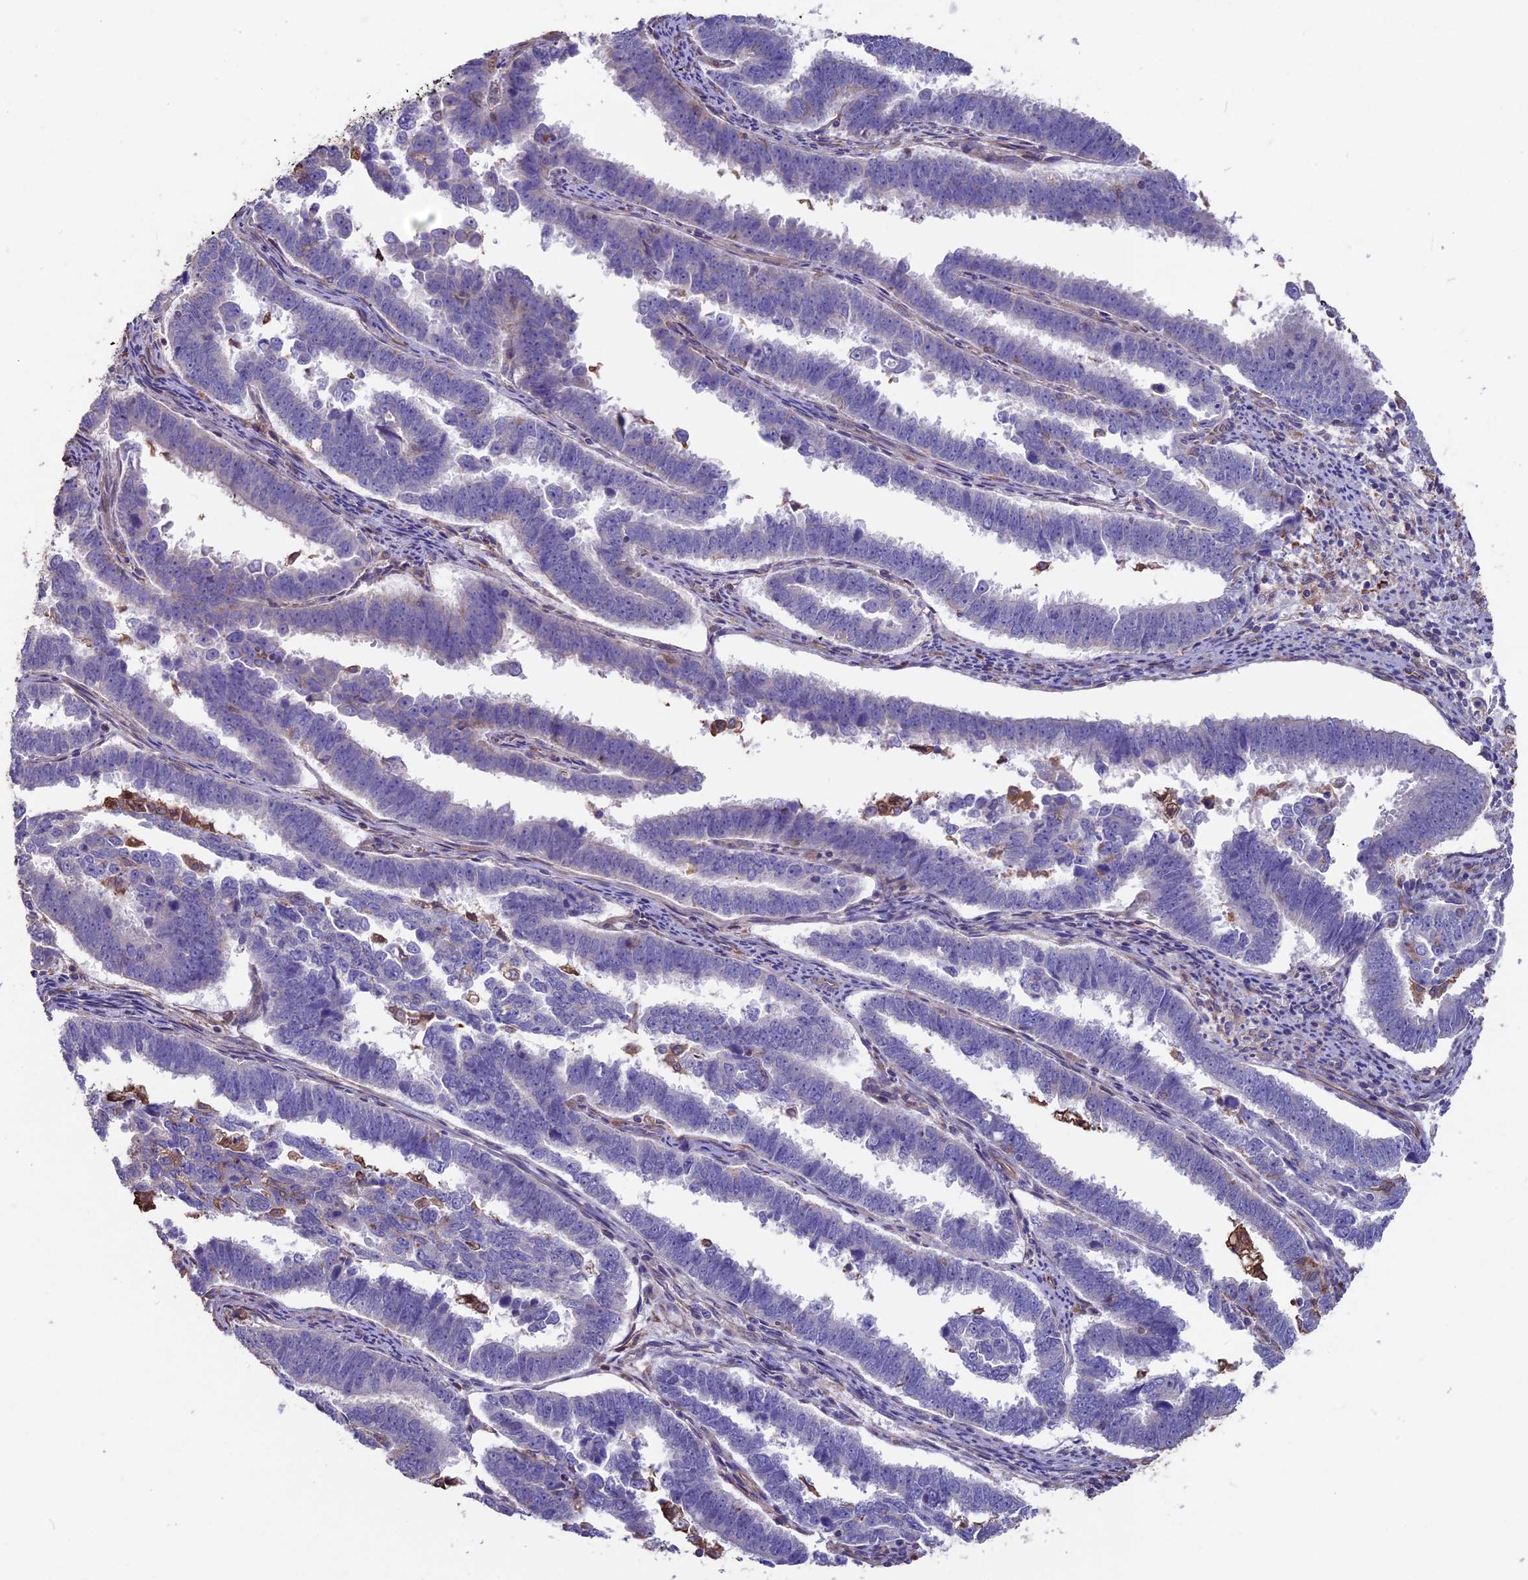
{"staining": {"intensity": "negative", "quantity": "none", "location": "none"}, "tissue": "endometrial cancer", "cell_type": "Tumor cells", "image_type": "cancer", "snomed": [{"axis": "morphology", "description": "Adenocarcinoma, NOS"}, {"axis": "topography", "description": "Endometrium"}], "caption": "Immunohistochemical staining of human endometrial adenocarcinoma reveals no significant staining in tumor cells. The staining is performed using DAB (3,3'-diaminobenzidine) brown chromogen with nuclei counter-stained in using hematoxylin.", "gene": "SEH1L", "patient": {"sex": "female", "age": 75}}